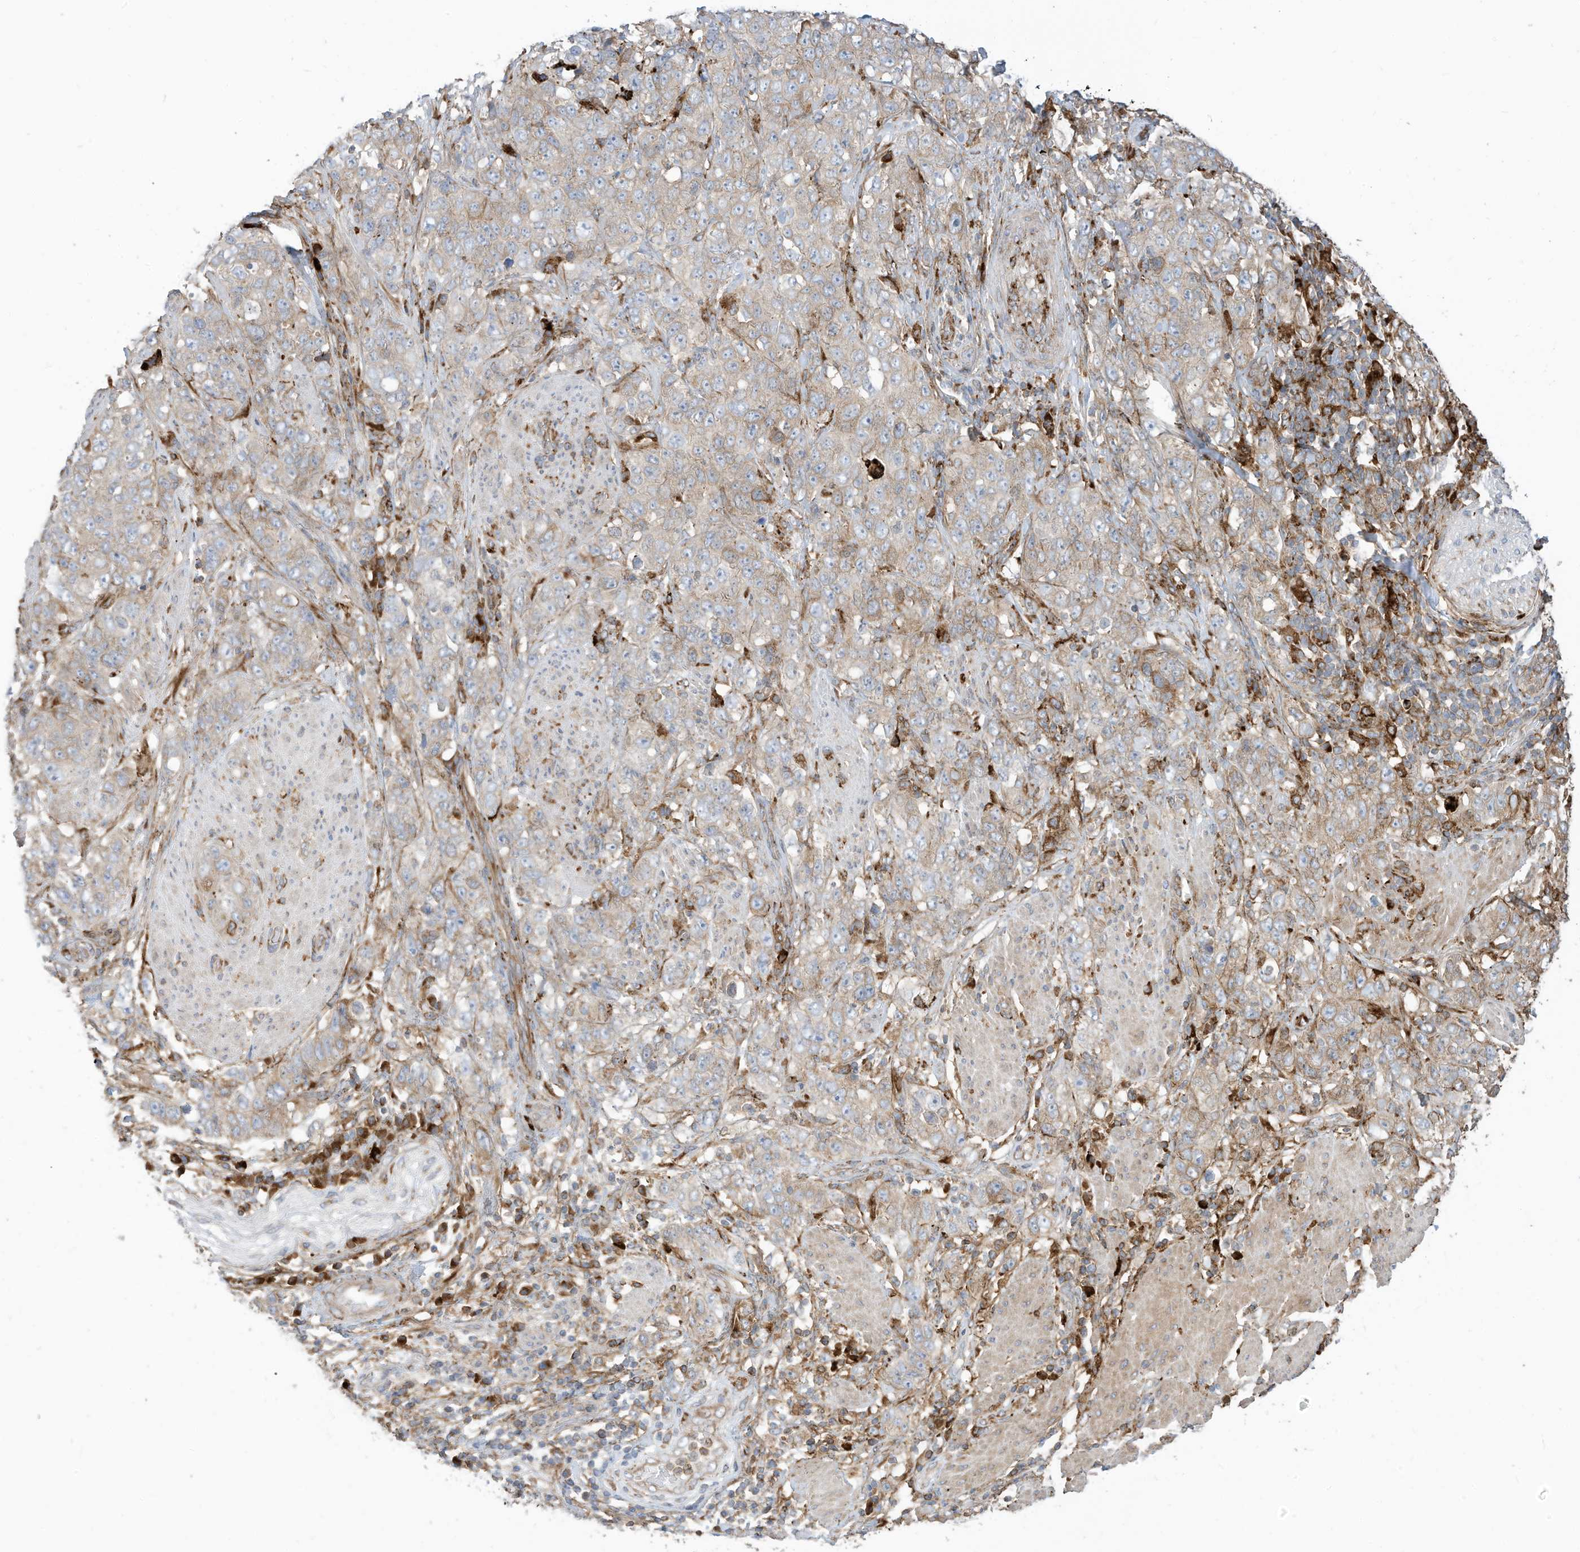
{"staining": {"intensity": "weak", "quantity": "<25%", "location": "cytoplasmic/membranous"}, "tissue": "stomach cancer", "cell_type": "Tumor cells", "image_type": "cancer", "snomed": [{"axis": "morphology", "description": "Adenocarcinoma, NOS"}, {"axis": "topography", "description": "Stomach"}], "caption": "The micrograph reveals no staining of tumor cells in stomach adenocarcinoma.", "gene": "TRNAU1AP", "patient": {"sex": "male", "age": 48}}